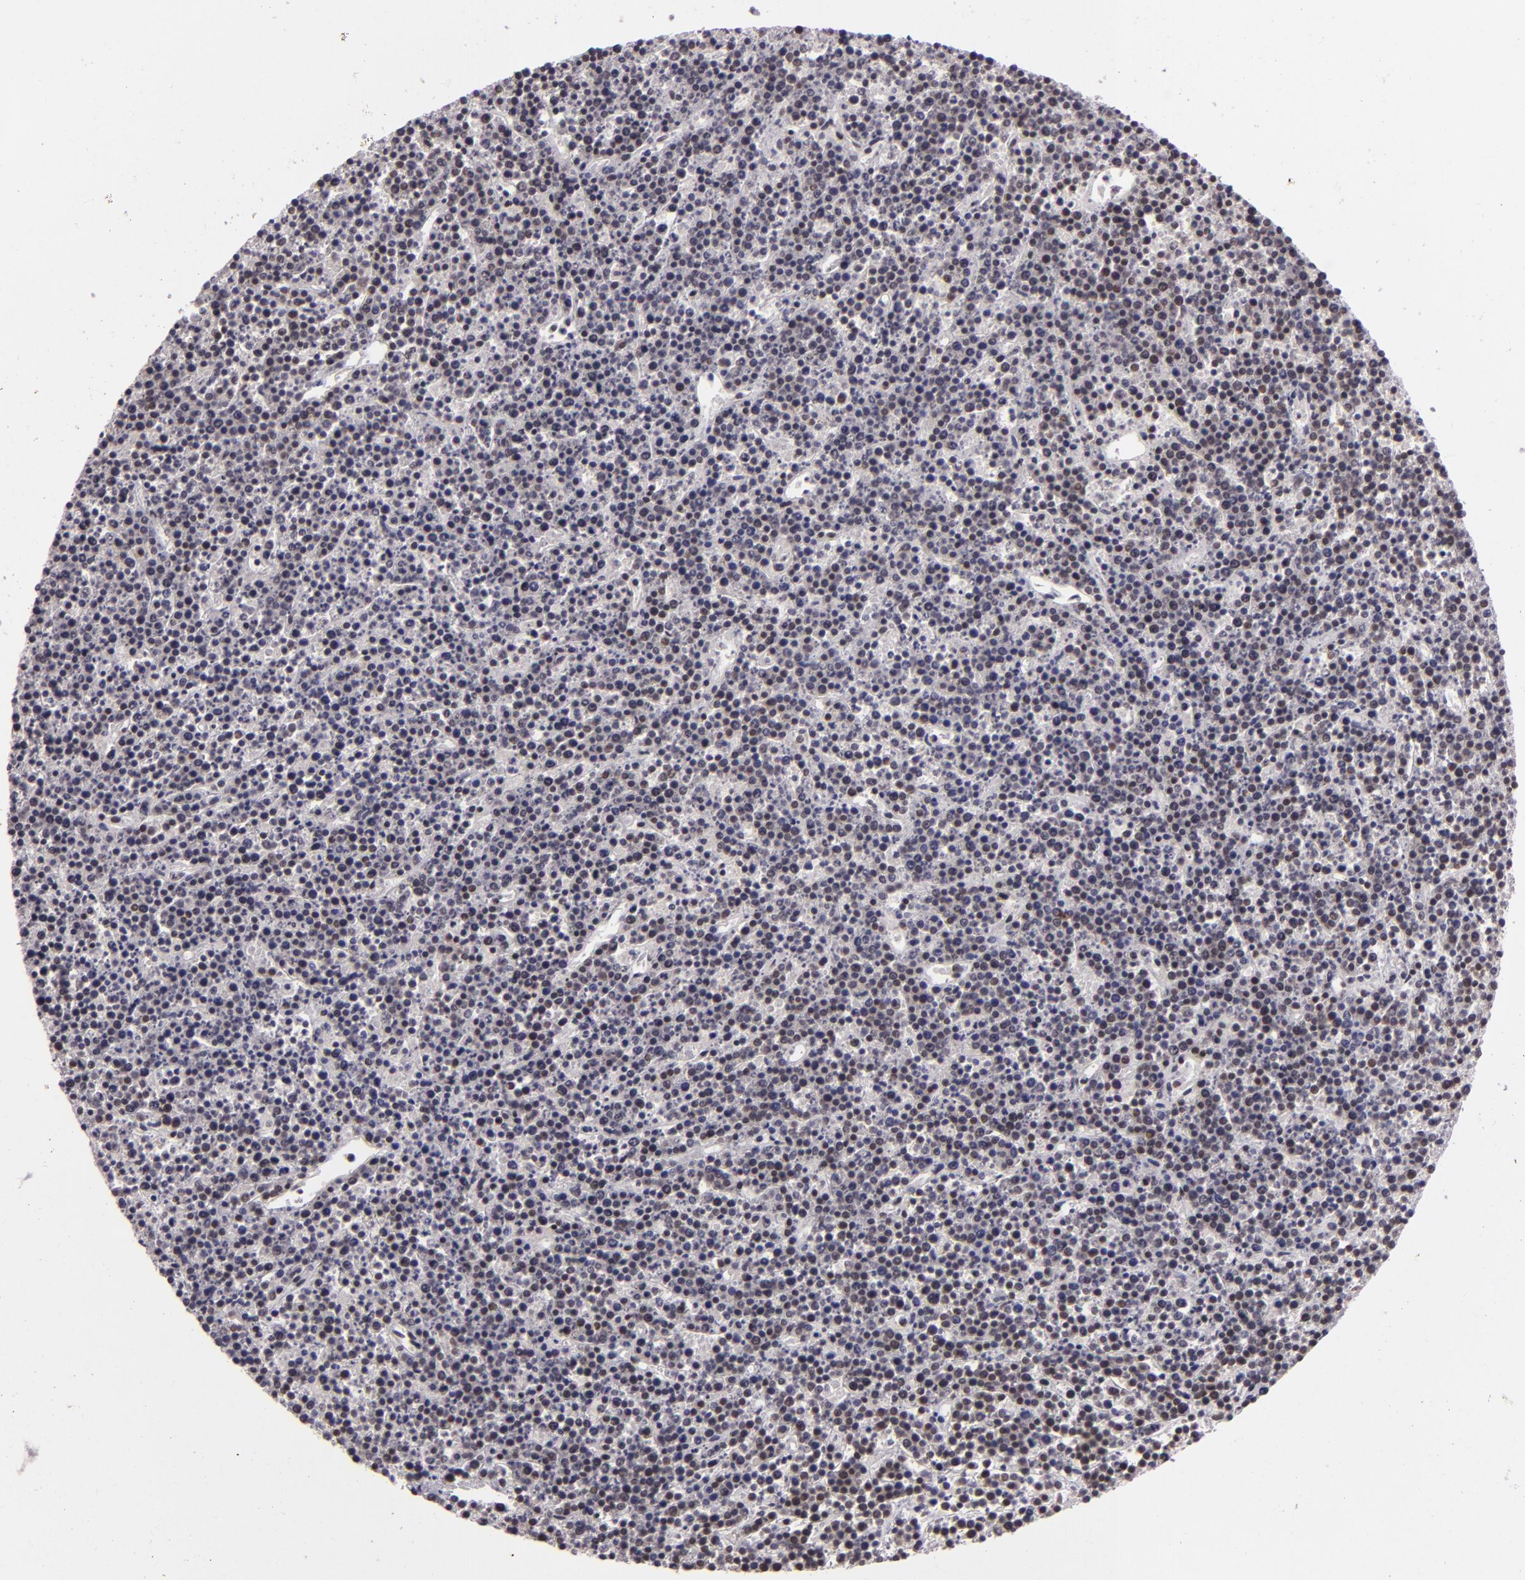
{"staining": {"intensity": "weak", "quantity": "25%-75%", "location": "nuclear"}, "tissue": "lymphoma", "cell_type": "Tumor cells", "image_type": "cancer", "snomed": [{"axis": "morphology", "description": "Malignant lymphoma, non-Hodgkin's type, High grade"}, {"axis": "topography", "description": "Ovary"}], "caption": "Lymphoma stained with a brown dye shows weak nuclear positive expression in approximately 25%-75% of tumor cells.", "gene": "BRD8", "patient": {"sex": "female", "age": 56}}